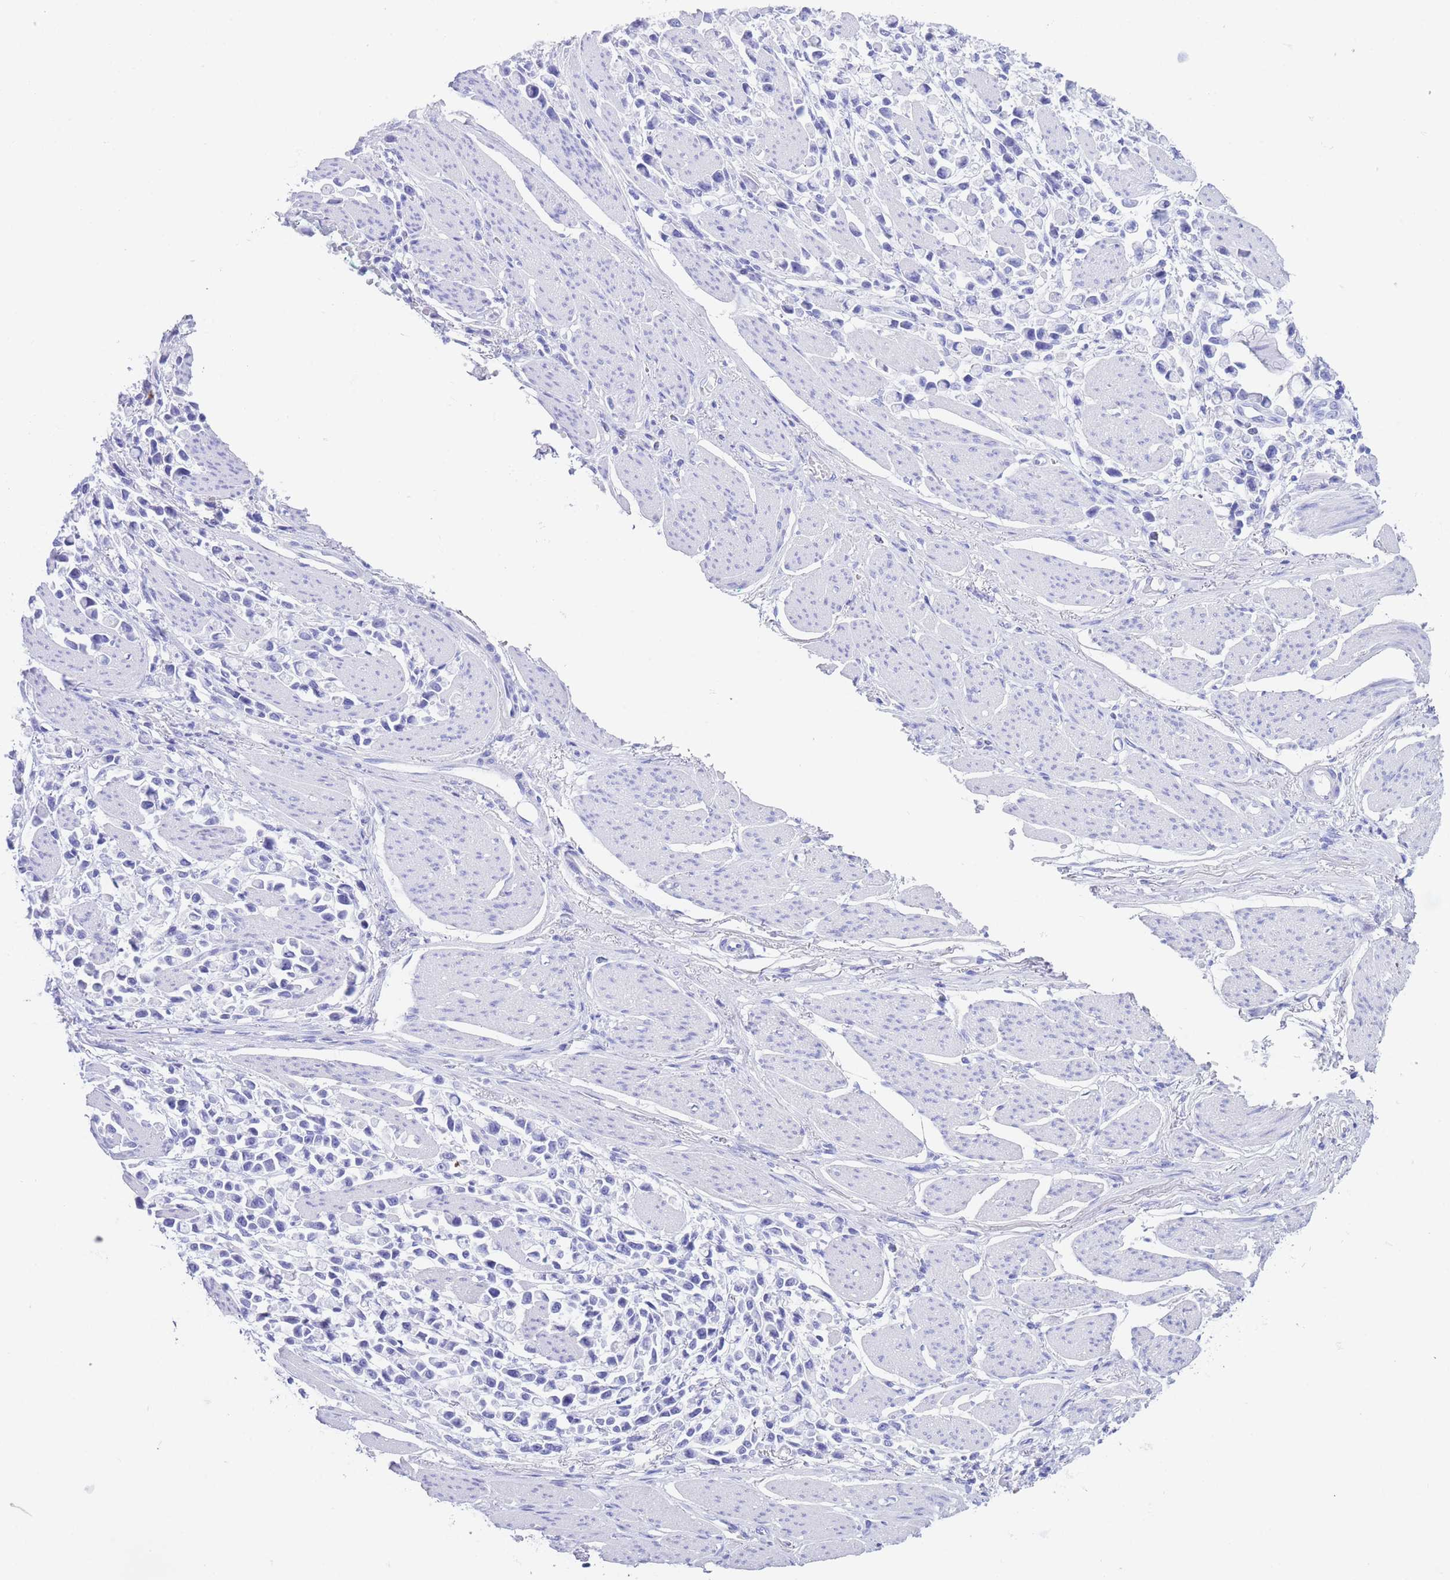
{"staining": {"intensity": "negative", "quantity": "none", "location": "none"}, "tissue": "stomach cancer", "cell_type": "Tumor cells", "image_type": "cancer", "snomed": [{"axis": "morphology", "description": "Adenocarcinoma, NOS"}, {"axis": "topography", "description": "Stomach"}], "caption": "A histopathology image of human stomach cancer is negative for staining in tumor cells.", "gene": "SLCO1B3", "patient": {"sex": "female", "age": 81}}